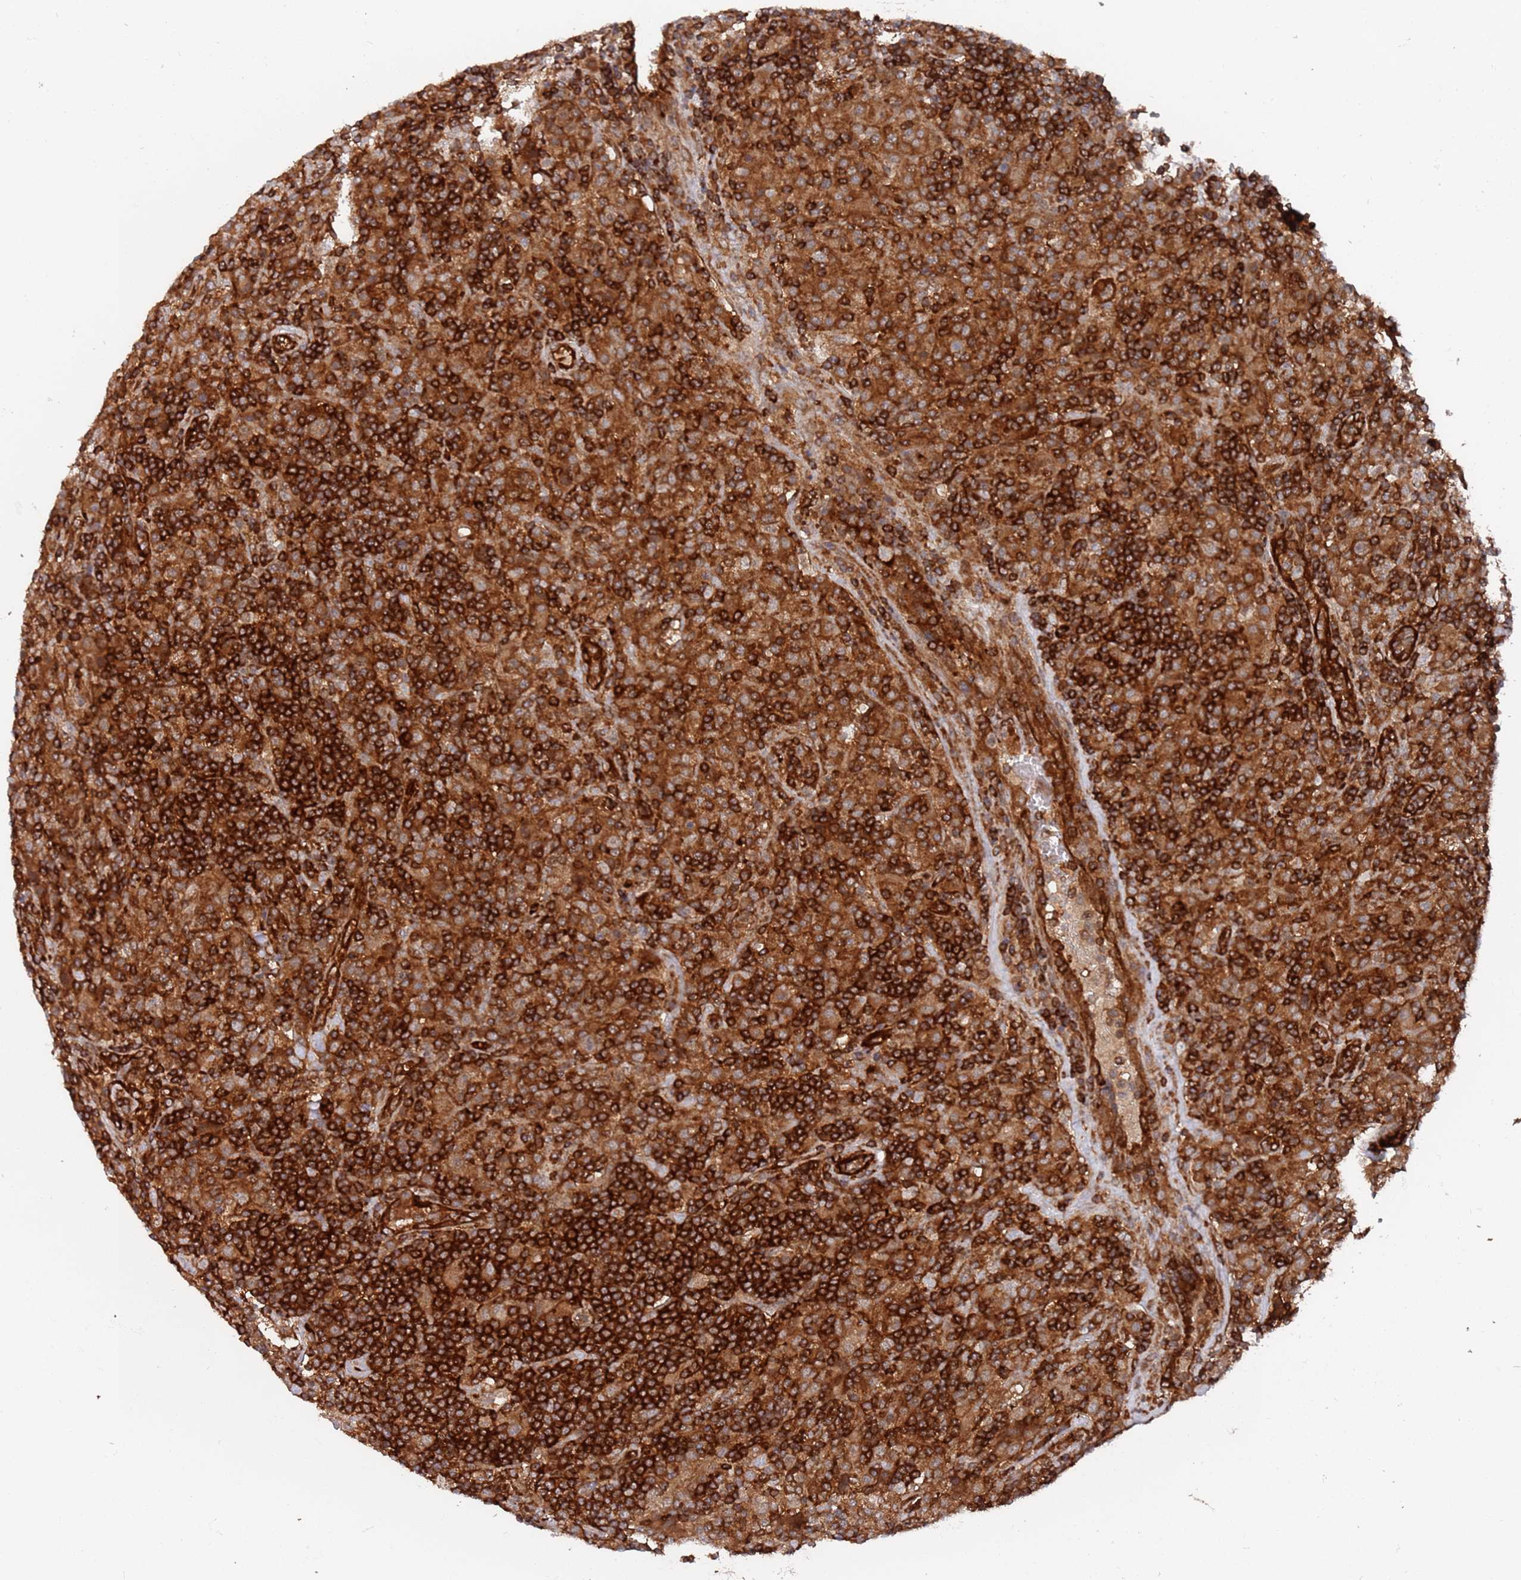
{"staining": {"intensity": "strong", "quantity": ">75%", "location": "cytoplasmic/membranous"}, "tissue": "lymphoma", "cell_type": "Tumor cells", "image_type": "cancer", "snomed": [{"axis": "morphology", "description": "Hodgkin's disease, NOS"}, {"axis": "topography", "description": "Lymph node"}], "caption": "Immunohistochemistry (IHC) (DAB (3,3'-diaminobenzidine)) staining of lymphoma exhibits strong cytoplasmic/membranous protein positivity in about >75% of tumor cells.", "gene": "DDX60", "patient": {"sex": "male", "age": 70}}